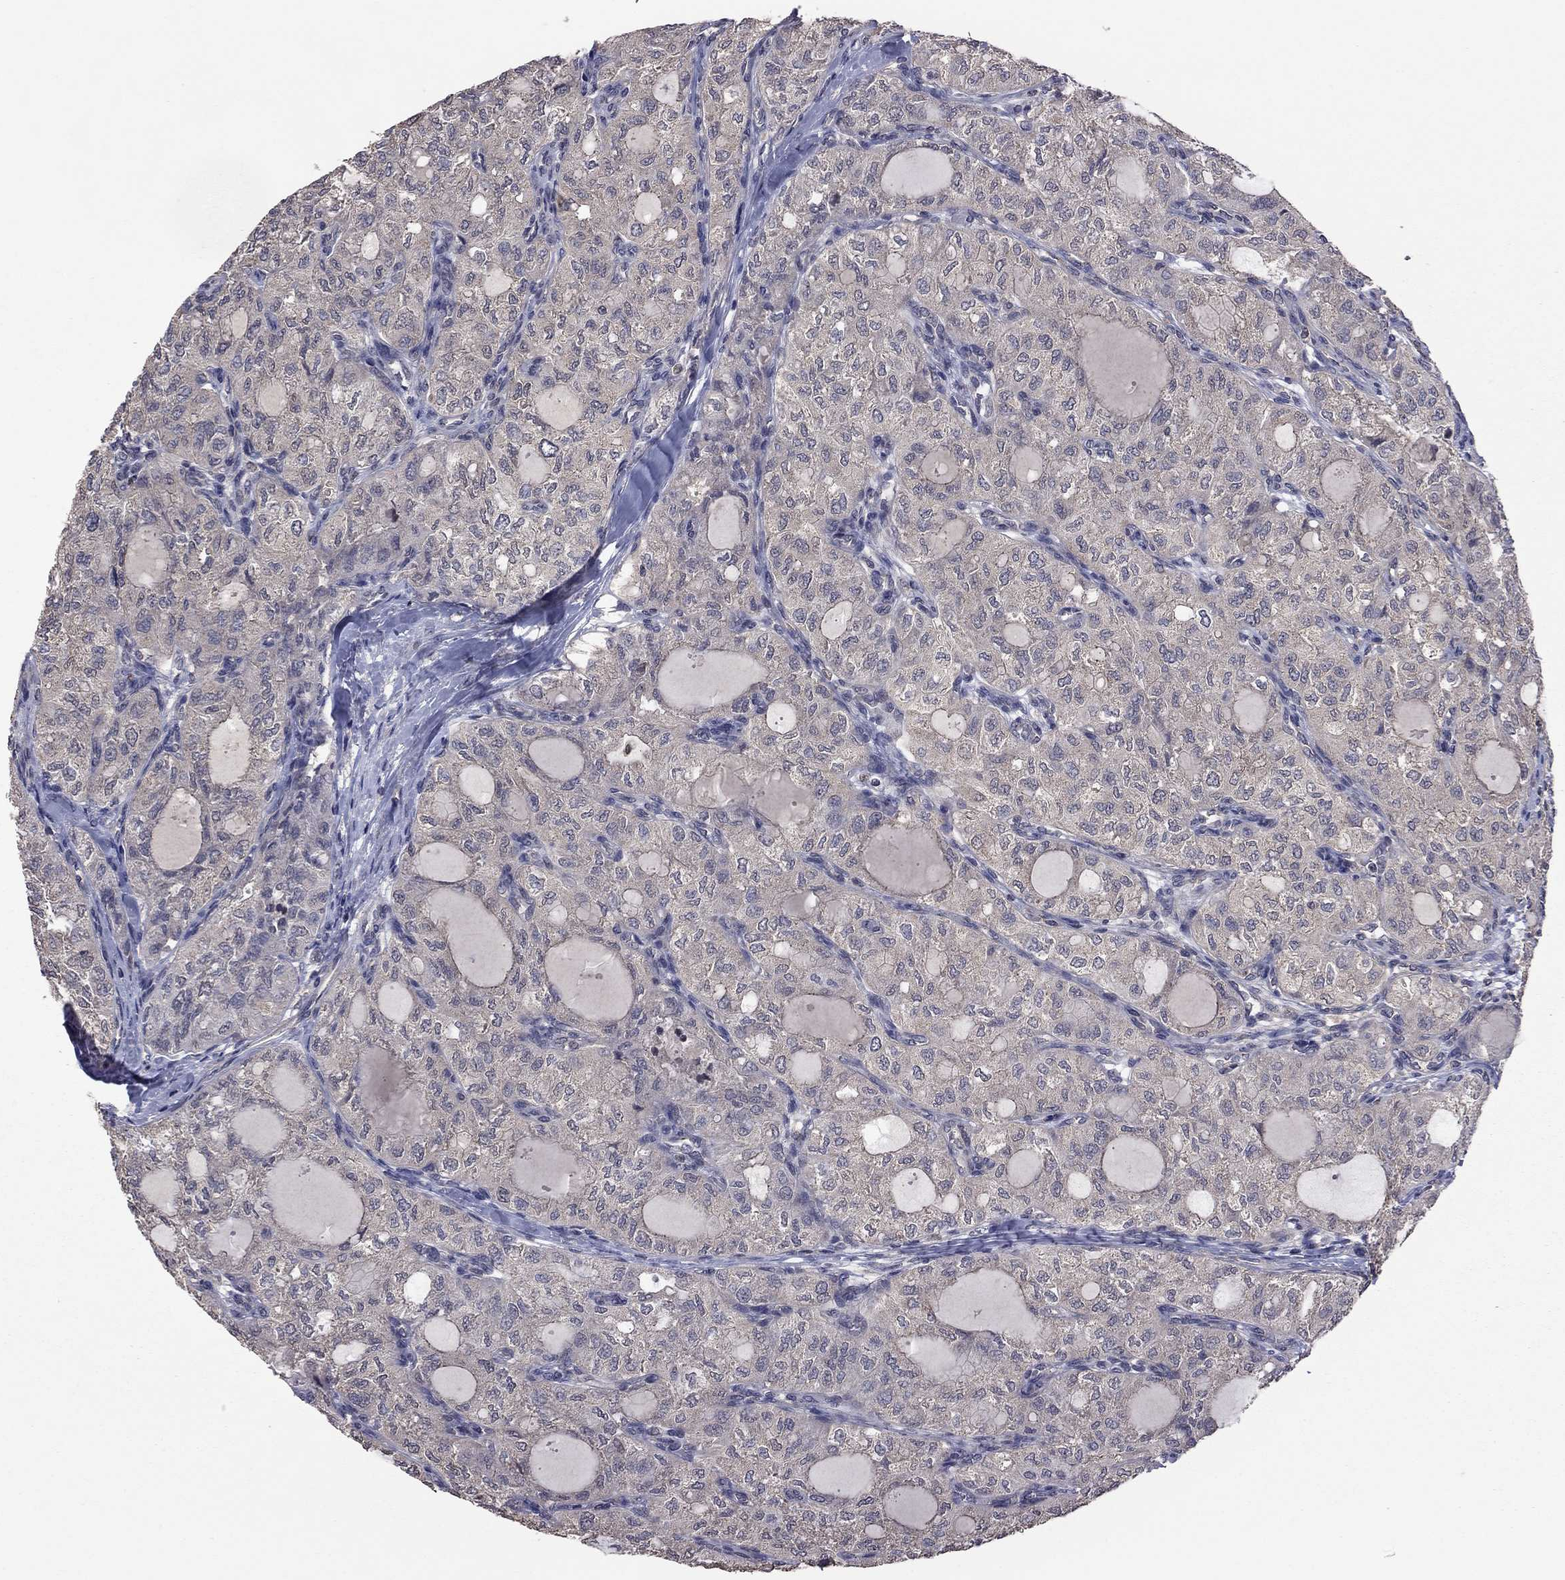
{"staining": {"intensity": "negative", "quantity": "none", "location": "none"}, "tissue": "thyroid cancer", "cell_type": "Tumor cells", "image_type": "cancer", "snomed": [{"axis": "morphology", "description": "Follicular adenoma carcinoma, NOS"}, {"axis": "topography", "description": "Thyroid gland"}], "caption": "DAB (3,3'-diaminobenzidine) immunohistochemical staining of human follicular adenoma carcinoma (thyroid) reveals no significant positivity in tumor cells. (Stains: DAB (3,3'-diaminobenzidine) immunohistochemistry with hematoxylin counter stain, Microscopy: brightfield microscopy at high magnification).", "gene": "TSNARE1", "patient": {"sex": "male", "age": 75}}